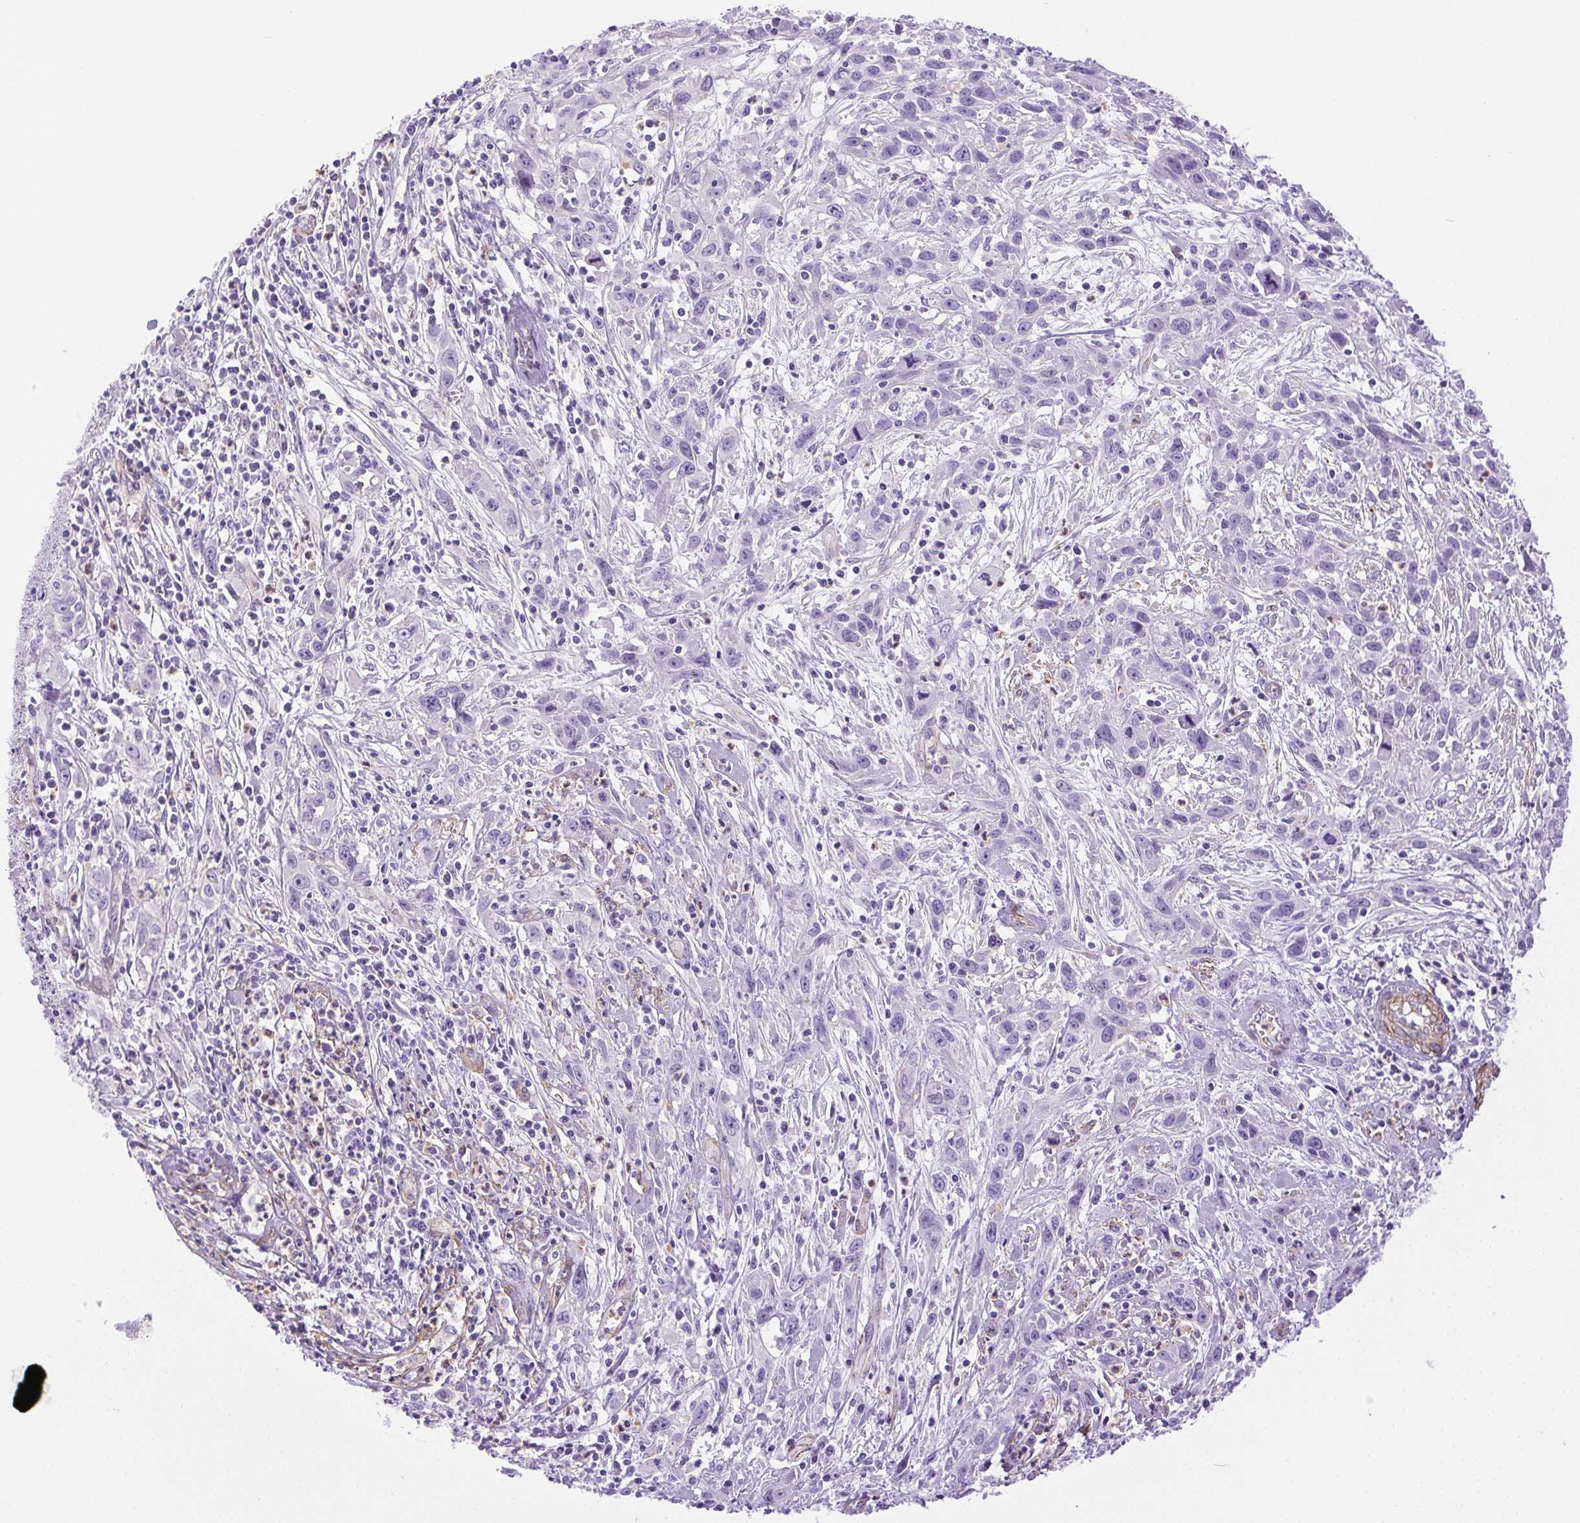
{"staining": {"intensity": "negative", "quantity": "none", "location": "none"}, "tissue": "cervical cancer", "cell_type": "Tumor cells", "image_type": "cancer", "snomed": [{"axis": "morphology", "description": "Squamous cell carcinoma, NOS"}, {"axis": "topography", "description": "Cervix"}], "caption": "A micrograph of cervical squamous cell carcinoma stained for a protein displays no brown staining in tumor cells. Nuclei are stained in blue.", "gene": "SHCBP1L", "patient": {"sex": "female", "age": 38}}